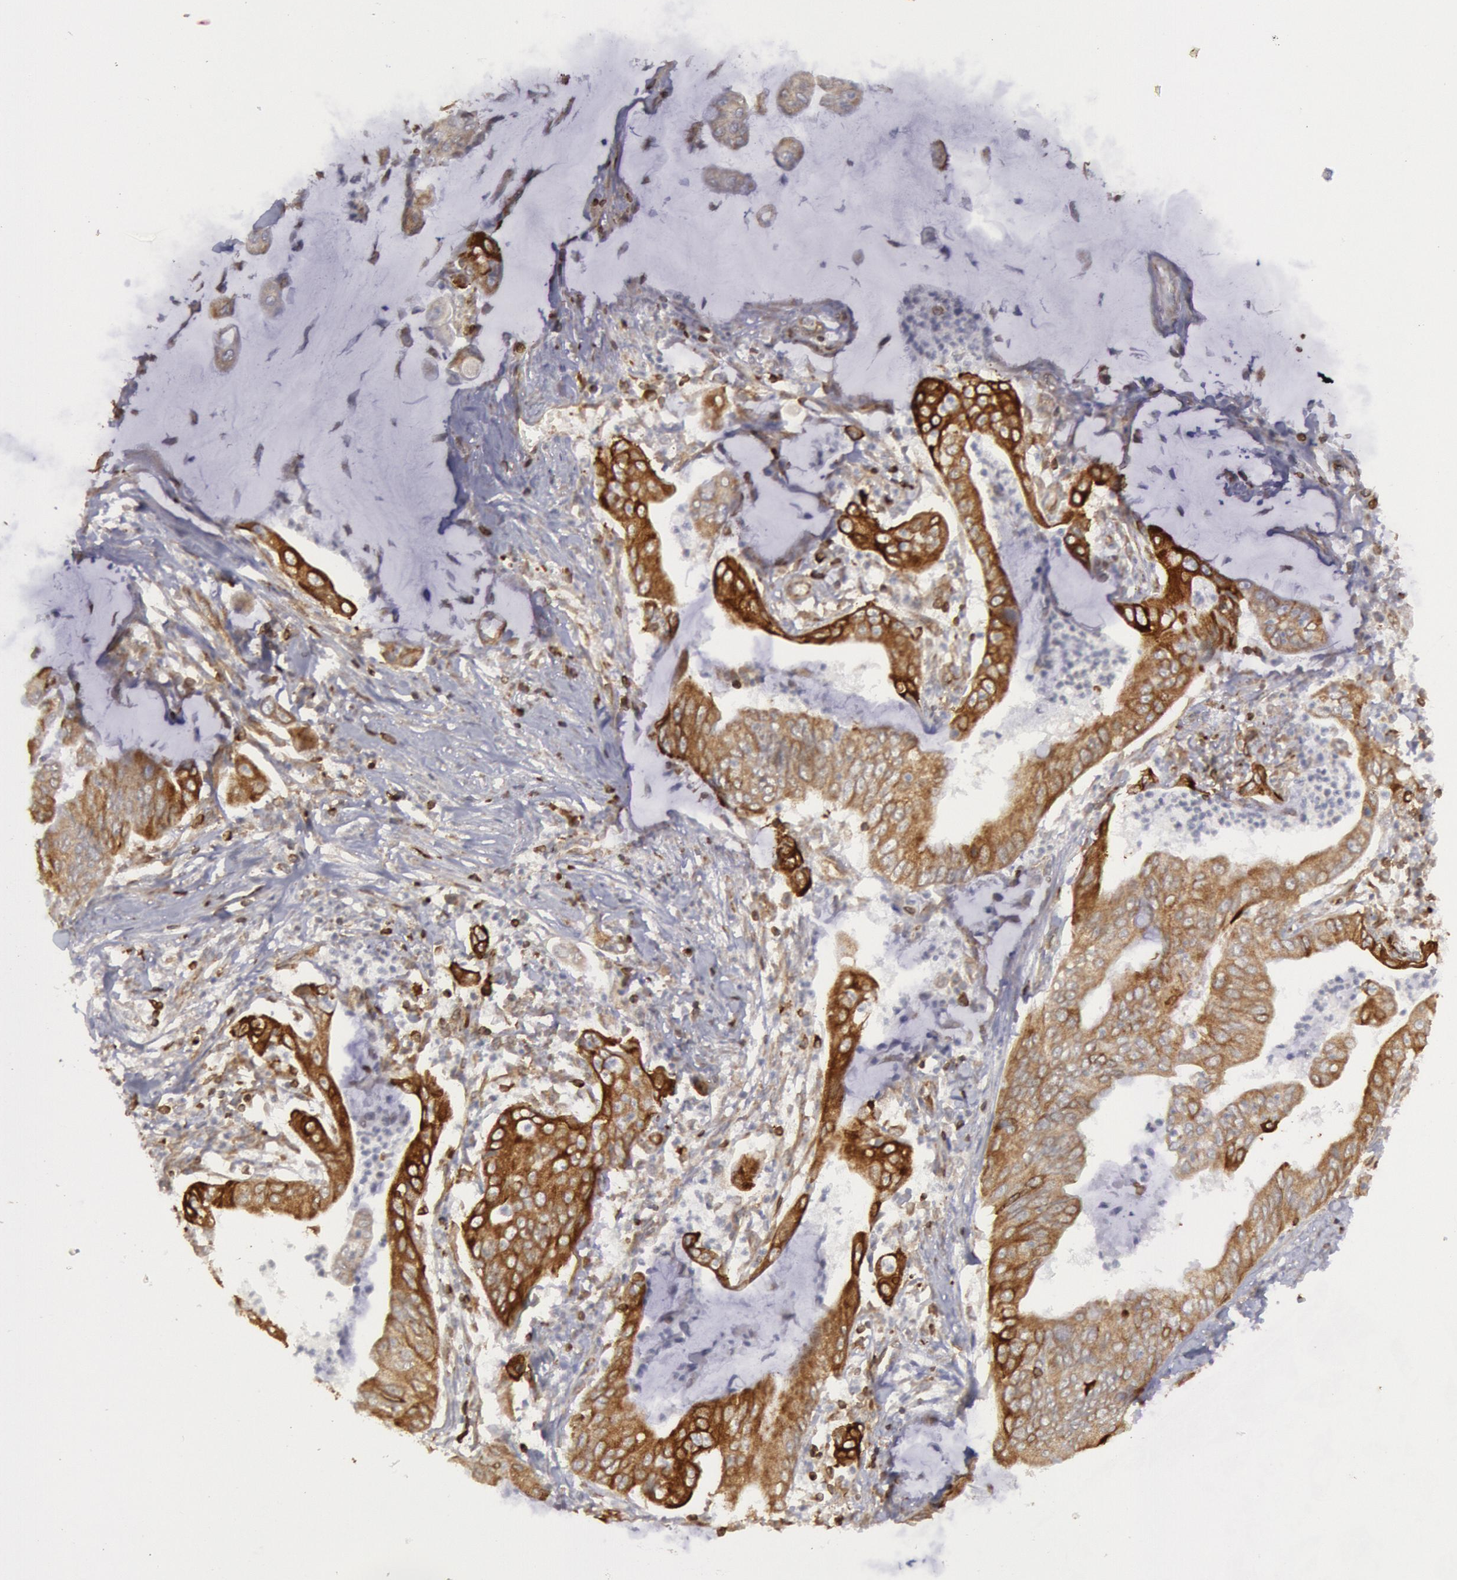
{"staining": {"intensity": "moderate", "quantity": ">75%", "location": "cytoplasmic/membranous"}, "tissue": "stomach cancer", "cell_type": "Tumor cells", "image_type": "cancer", "snomed": [{"axis": "morphology", "description": "Adenocarcinoma, NOS"}, {"axis": "topography", "description": "Stomach, upper"}], "caption": "A photomicrograph showing moderate cytoplasmic/membranous positivity in approximately >75% of tumor cells in stomach cancer, as visualized by brown immunohistochemical staining.", "gene": "TAP2", "patient": {"sex": "male", "age": 80}}